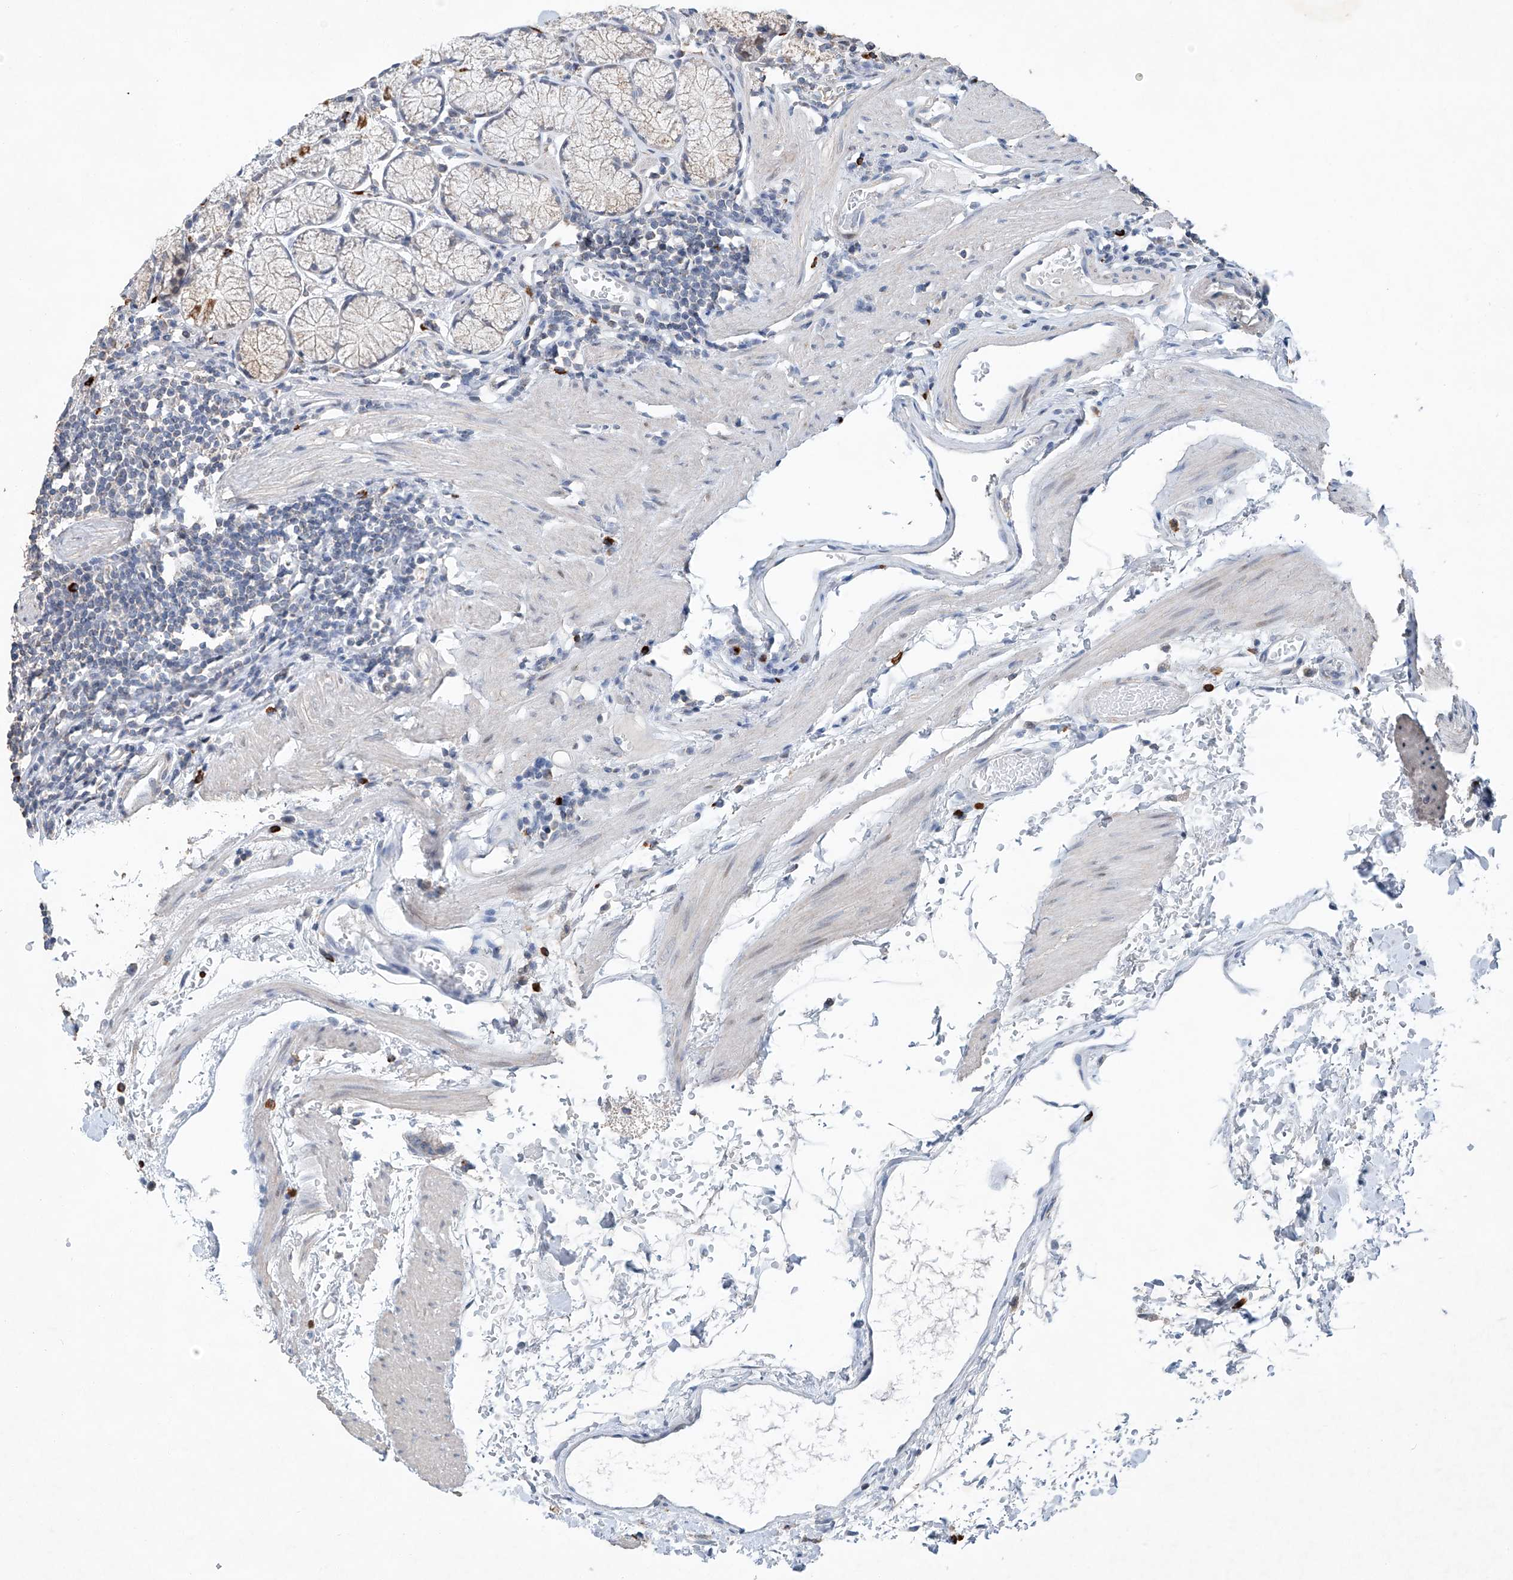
{"staining": {"intensity": "strong", "quantity": "25%-75%", "location": "cytoplasmic/membranous"}, "tissue": "stomach", "cell_type": "Glandular cells", "image_type": "normal", "snomed": [{"axis": "morphology", "description": "Normal tissue, NOS"}, {"axis": "topography", "description": "Stomach"}], "caption": "The histopathology image shows staining of benign stomach, revealing strong cytoplasmic/membranous protein positivity (brown color) within glandular cells.", "gene": "KLF15", "patient": {"sex": "male", "age": 55}}